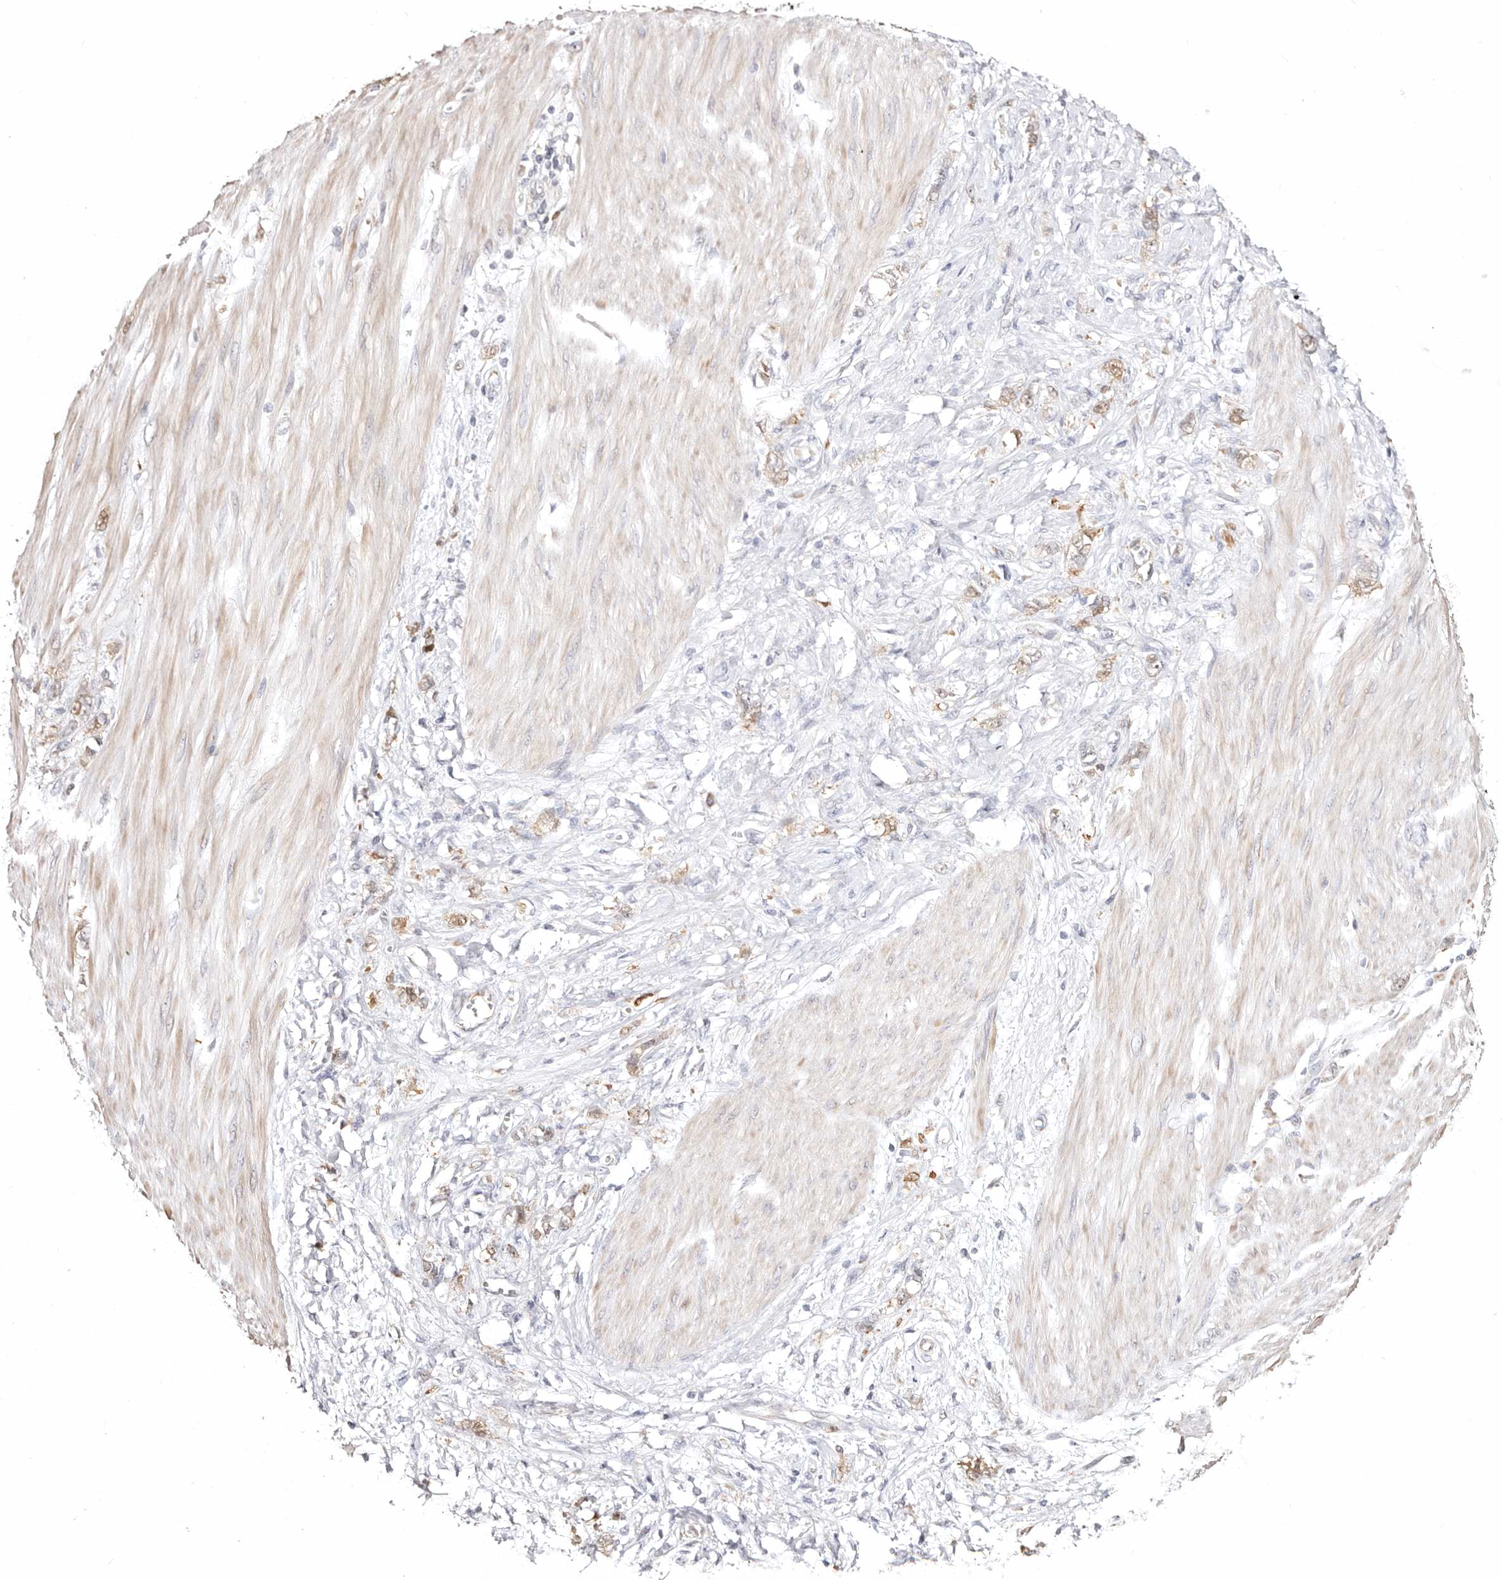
{"staining": {"intensity": "weak", "quantity": "<25%", "location": "cytoplasmic/membranous"}, "tissue": "stomach cancer", "cell_type": "Tumor cells", "image_type": "cancer", "snomed": [{"axis": "morphology", "description": "Adenocarcinoma, NOS"}, {"axis": "topography", "description": "Stomach"}], "caption": "Stomach cancer (adenocarcinoma) was stained to show a protein in brown. There is no significant expression in tumor cells.", "gene": "BCL2L15", "patient": {"sex": "female", "age": 76}}